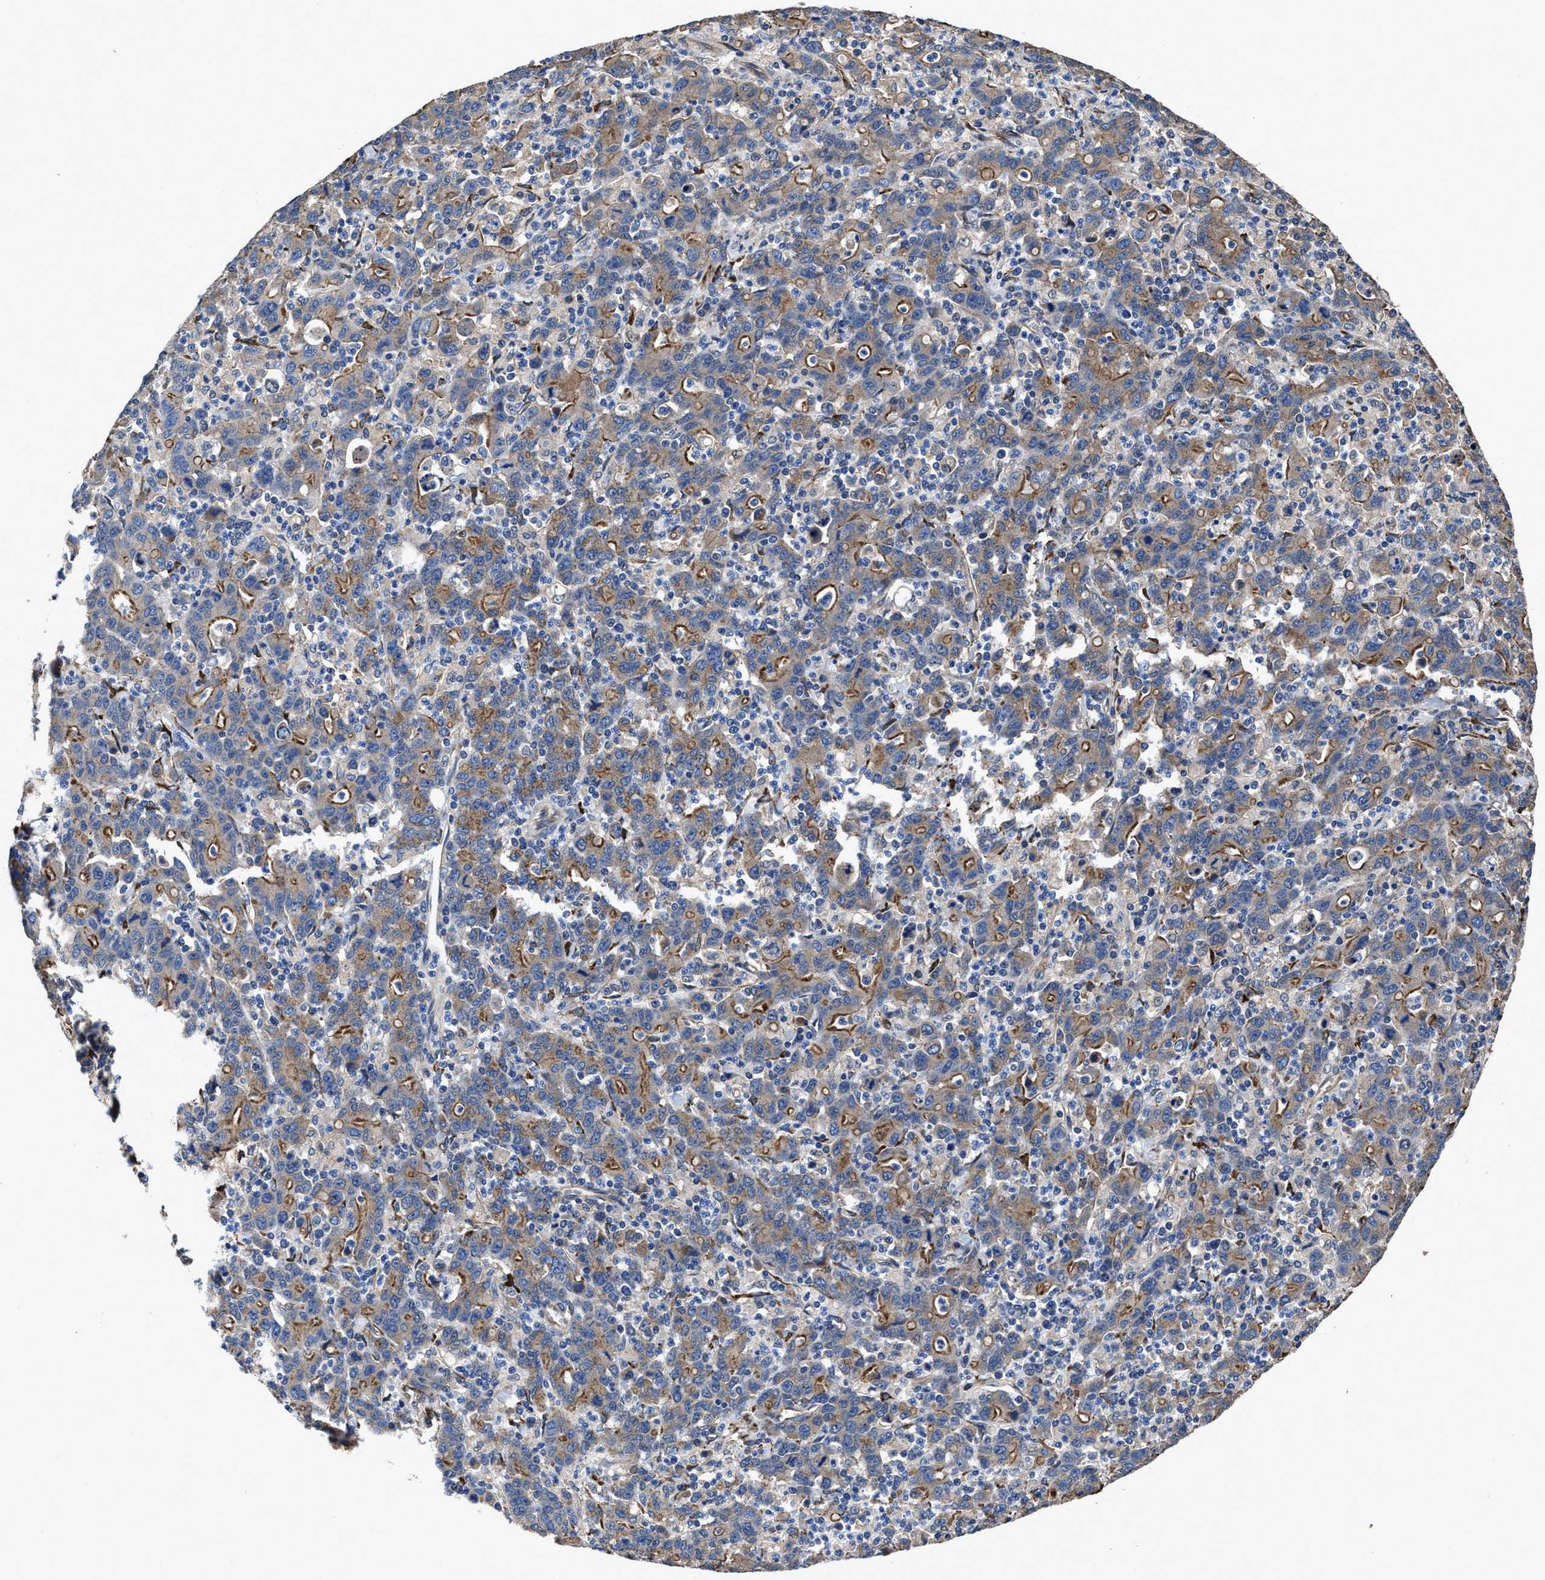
{"staining": {"intensity": "moderate", "quantity": ">75%", "location": "cytoplasmic/membranous"}, "tissue": "stomach cancer", "cell_type": "Tumor cells", "image_type": "cancer", "snomed": [{"axis": "morphology", "description": "Adenocarcinoma, NOS"}, {"axis": "topography", "description": "Stomach, upper"}], "caption": "This histopathology image exhibits immunohistochemistry (IHC) staining of human adenocarcinoma (stomach), with medium moderate cytoplasmic/membranous positivity in about >75% of tumor cells.", "gene": "IDNK", "patient": {"sex": "male", "age": 69}}